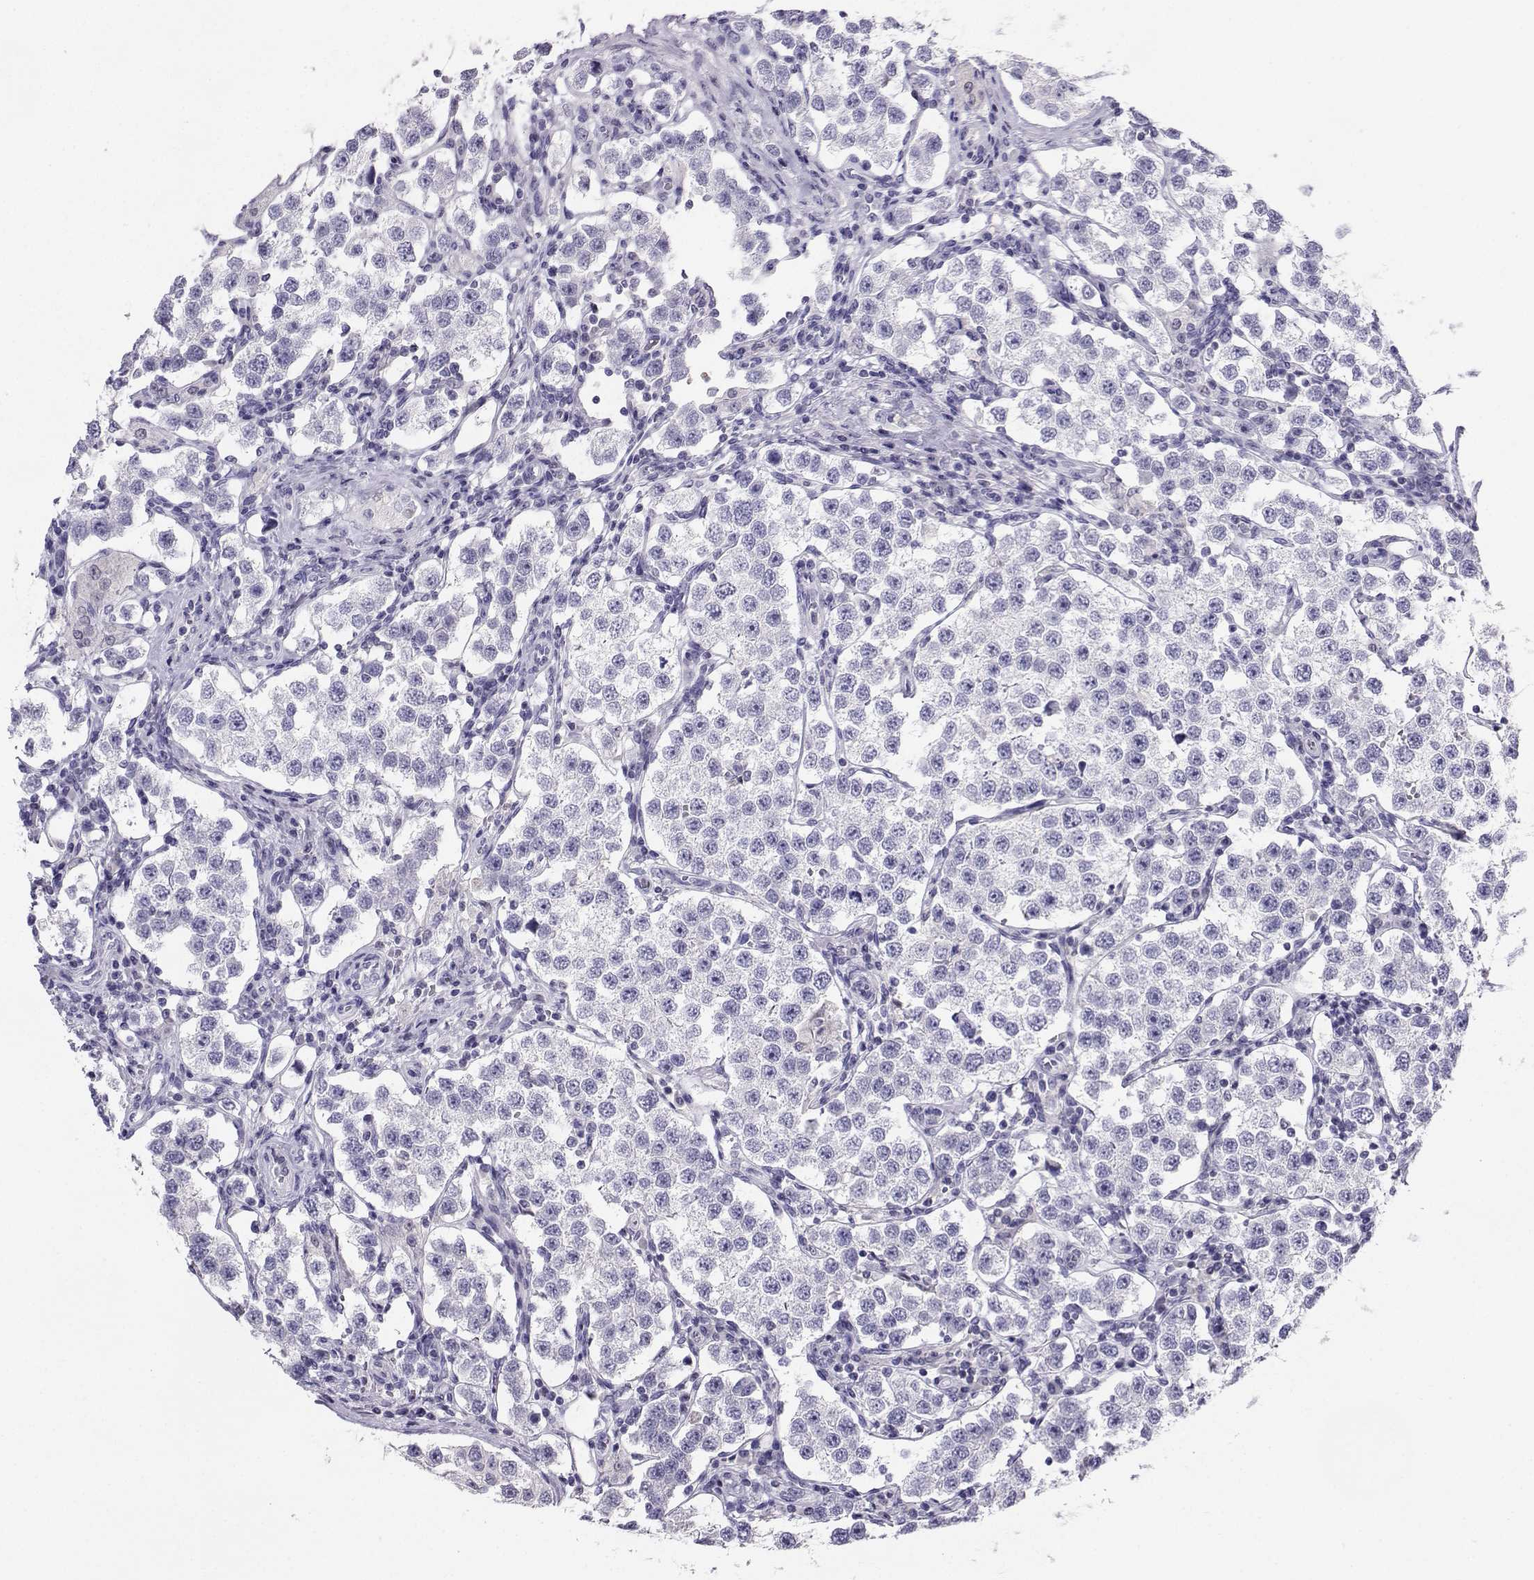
{"staining": {"intensity": "negative", "quantity": "none", "location": "none"}, "tissue": "testis cancer", "cell_type": "Tumor cells", "image_type": "cancer", "snomed": [{"axis": "morphology", "description": "Seminoma, NOS"}, {"axis": "topography", "description": "Testis"}], "caption": "IHC photomicrograph of human seminoma (testis) stained for a protein (brown), which reveals no positivity in tumor cells.", "gene": "PGK1", "patient": {"sex": "male", "age": 37}}